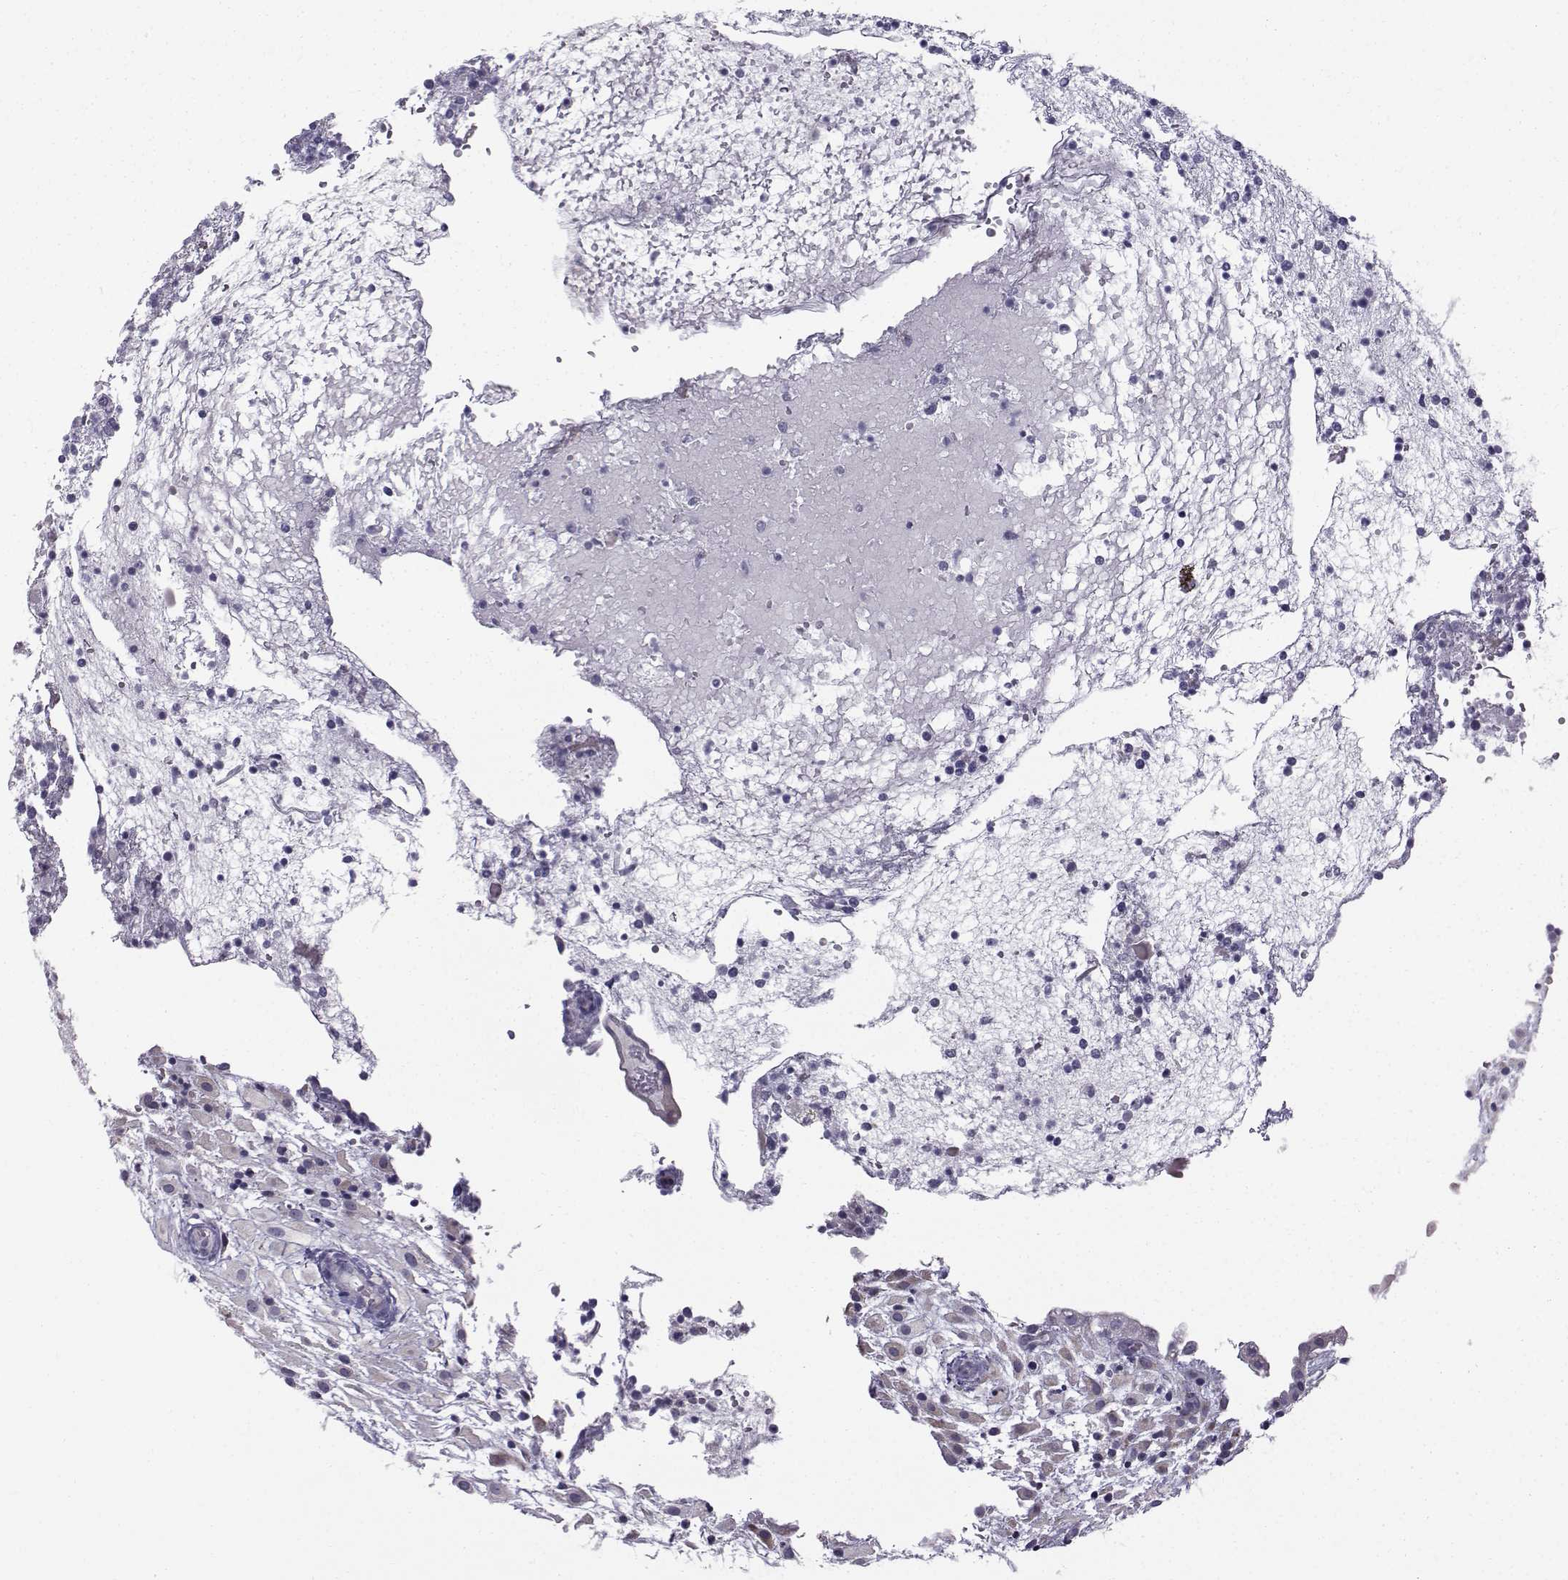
{"staining": {"intensity": "weak", "quantity": "25%-75%", "location": "cytoplasmic/membranous"}, "tissue": "placenta", "cell_type": "Decidual cells", "image_type": "normal", "snomed": [{"axis": "morphology", "description": "Normal tissue, NOS"}, {"axis": "topography", "description": "Placenta"}], "caption": "Protein expression analysis of normal placenta shows weak cytoplasmic/membranous staining in about 25%-75% of decidual cells.", "gene": "ROPN1B", "patient": {"sex": "female", "age": 24}}